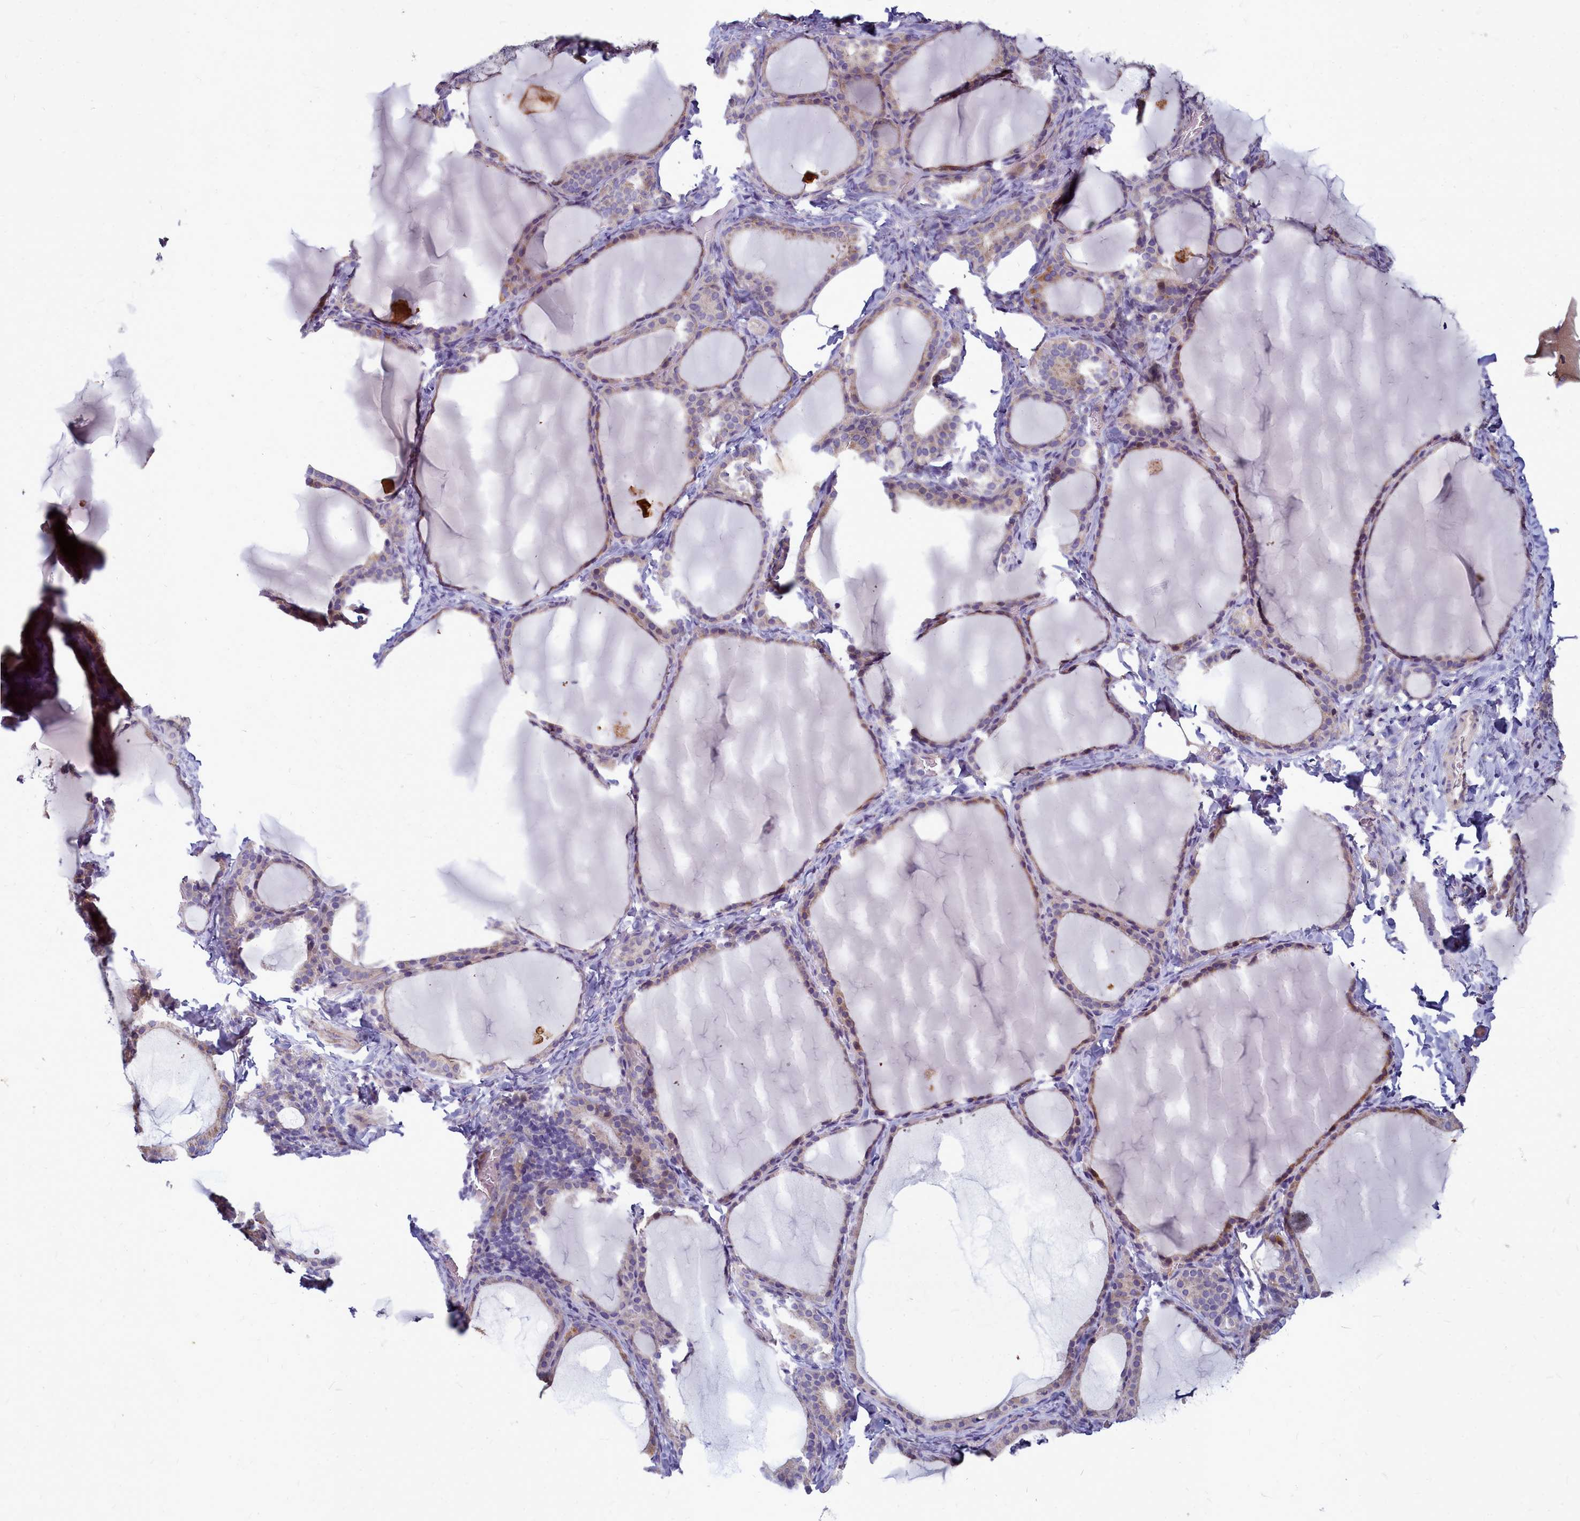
{"staining": {"intensity": "weak", "quantity": "25%-75%", "location": "cytoplasmic/membranous"}, "tissue": "thyroid gland", "cell_type": "Glandular cells", "image_type": "normal", "snomed": [{"axis": "morphology", "description": "Normal tissue, NOS"}, {"axis": "topography", "description": "Thyroid gland"}], "caption": "A brown stain shows weak cytoplasmic/membranous positivity of a protein in glandular cells of unremarkable human thyroid gland. Nuclei are stained in blue.", "gene": "SMPD4", "patient": {"sex": "female", "age": 39}}